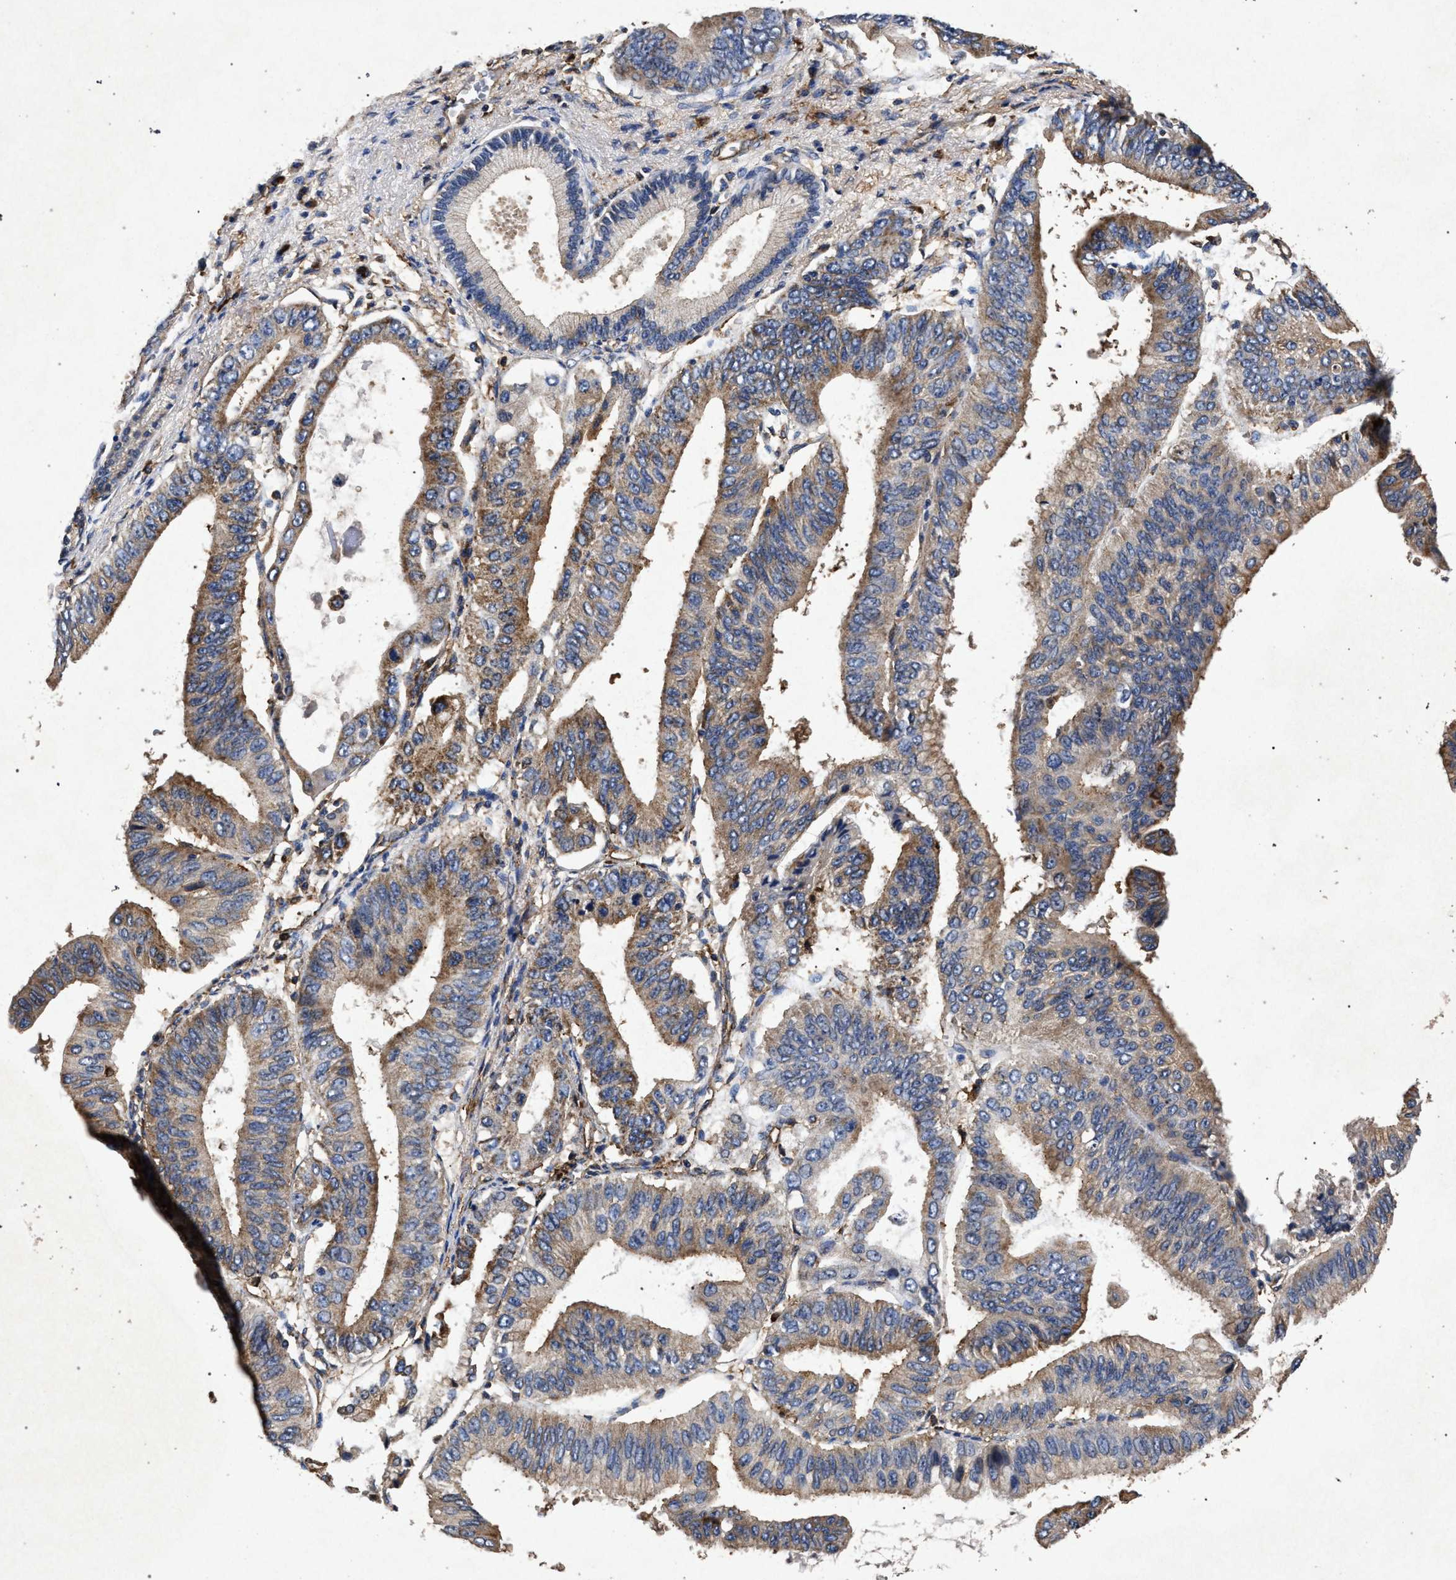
{"staining": {"intensity": "moderate", "quantity": ">75%", "location": "cytoplasmic/membranous"}, "tissue": "pancreatic cancer", "cell_type": "Tumor cells", "image_type": "cancer", "snomed": [{"axis": "morphology", "description": "Adenocarcinoma, NOS"}, {"axis": "topography", "description": "Pancreas"}], "caption": "A photomicrograph showing moderate cytoplasmic/membranous staining in about >75% of tumor cells in pancreatic cancer (adenocarcinoma), as visualized by brown immunohistochemical staining.", "gene": "MARCKS", "patient": {"sex": "male", "age": 77}}